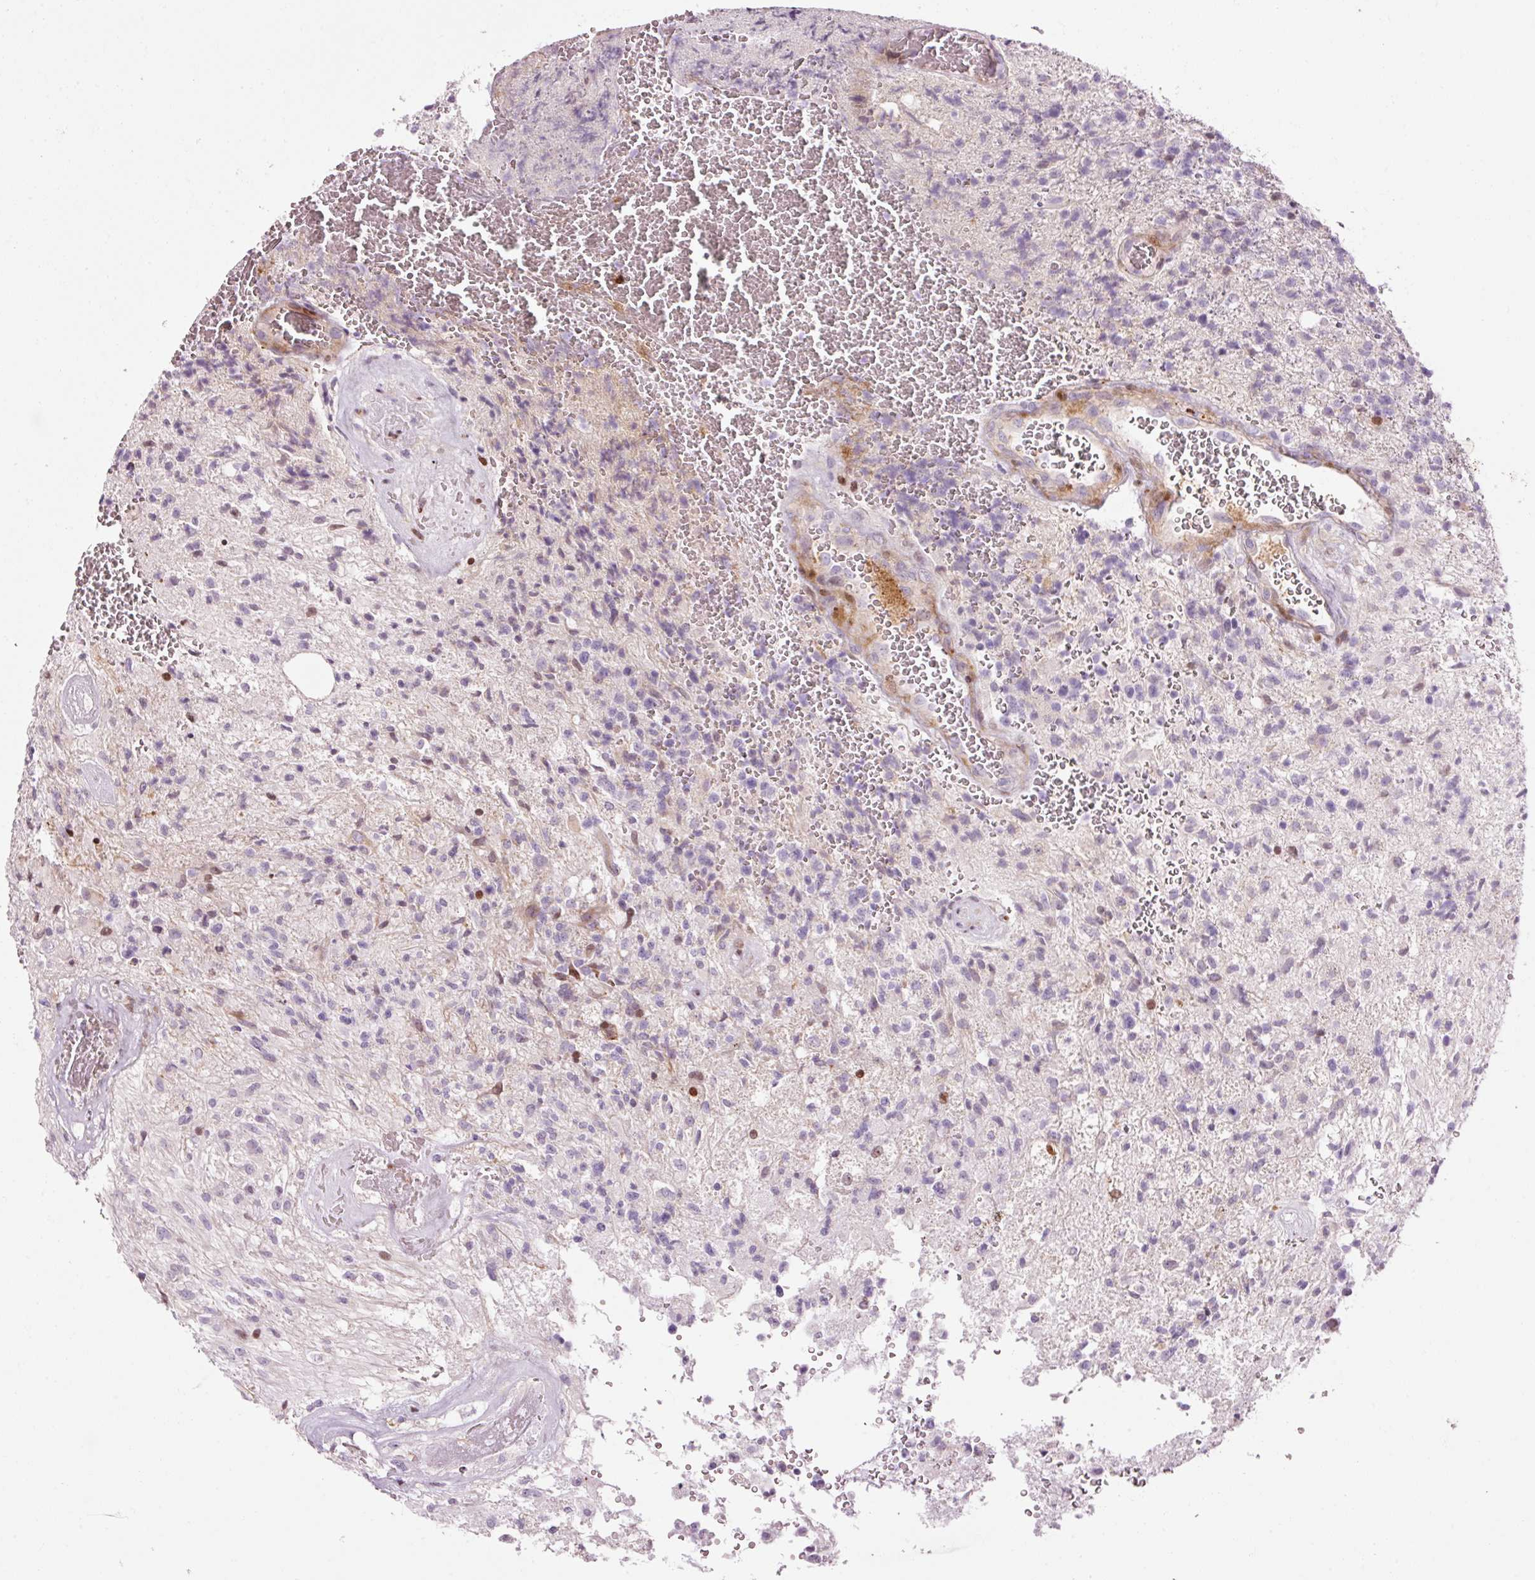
{"staining": {"intensity": "negative", "quantity": "none", "location": "none"}, "tissue": "glioma", "cell_type": "Tumor cells", "image_type": "cancer", "snomed": [{"axis": "morphology", "description": "Glioma, malignant, High grade"}, {"axis": "topography", "description": "Brain"}], "caption": "Micrograph shows no protein expression in tumor cells of malignant glioma (high-grade) tissue.", "gene": "ANKRD20A1", "patient": {"sex": "male", "age": 56}}